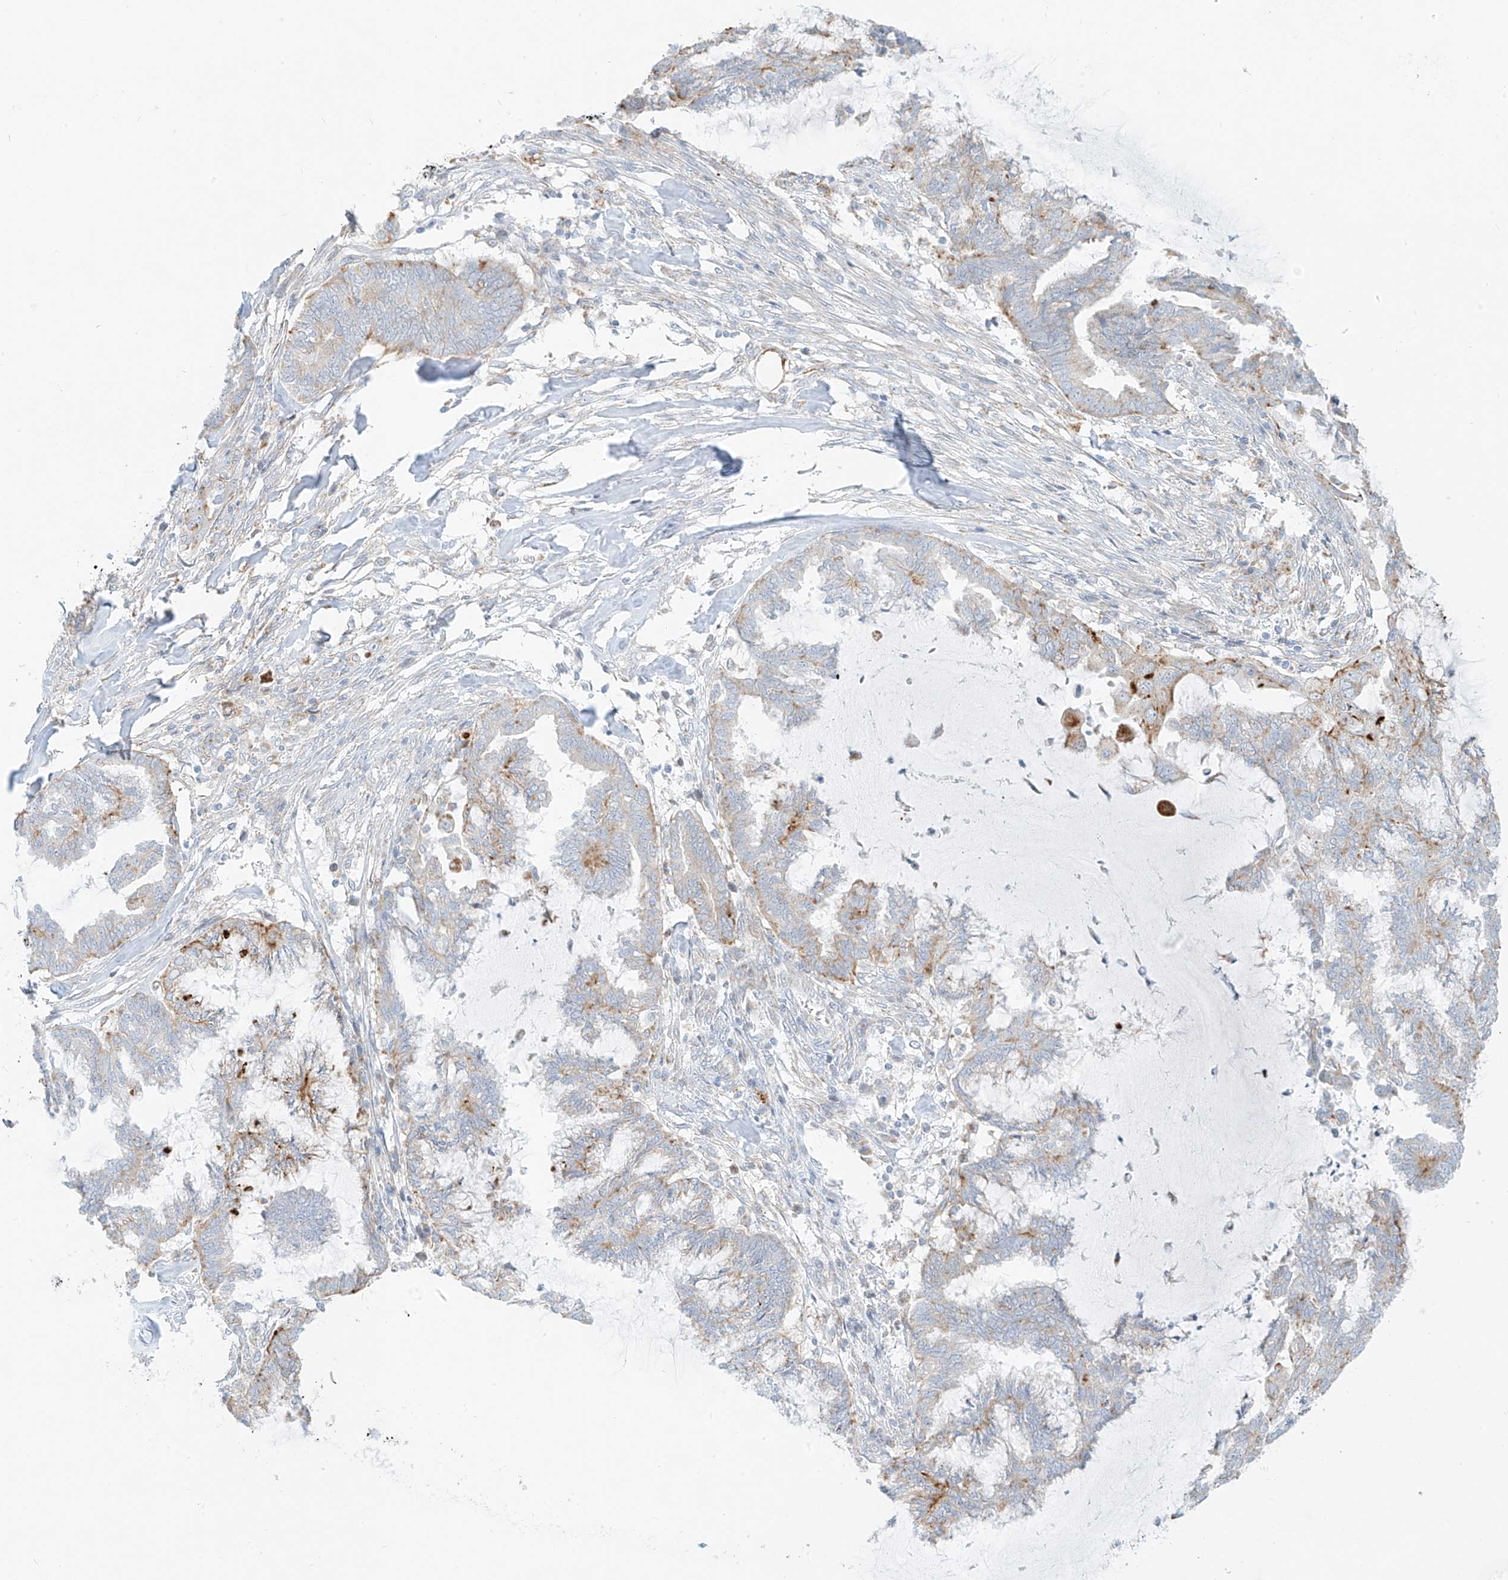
{"staining": {"intensity": "weak", "quantity": "25%-75%", "location": "cytoplasmic/membranous"}, "tissue": "endometrial cancer", "cell_type": "Tumor cells", "image_type": "cancer", "snomed": [{"axis": "morphology", "description": "Adenocarcinoma, NOS"}, {"axis": "topography", "description": "Endometrium"}], "caption": "DAB immunohistochemical staining of adenocarcinoma (endometrial) displays weak cytoplasmic/membranous protein expression in approximately 25%-75% of tumor cells.", "gene": "SLC35F6", "patient": {"sex": "female", "age": 86}}